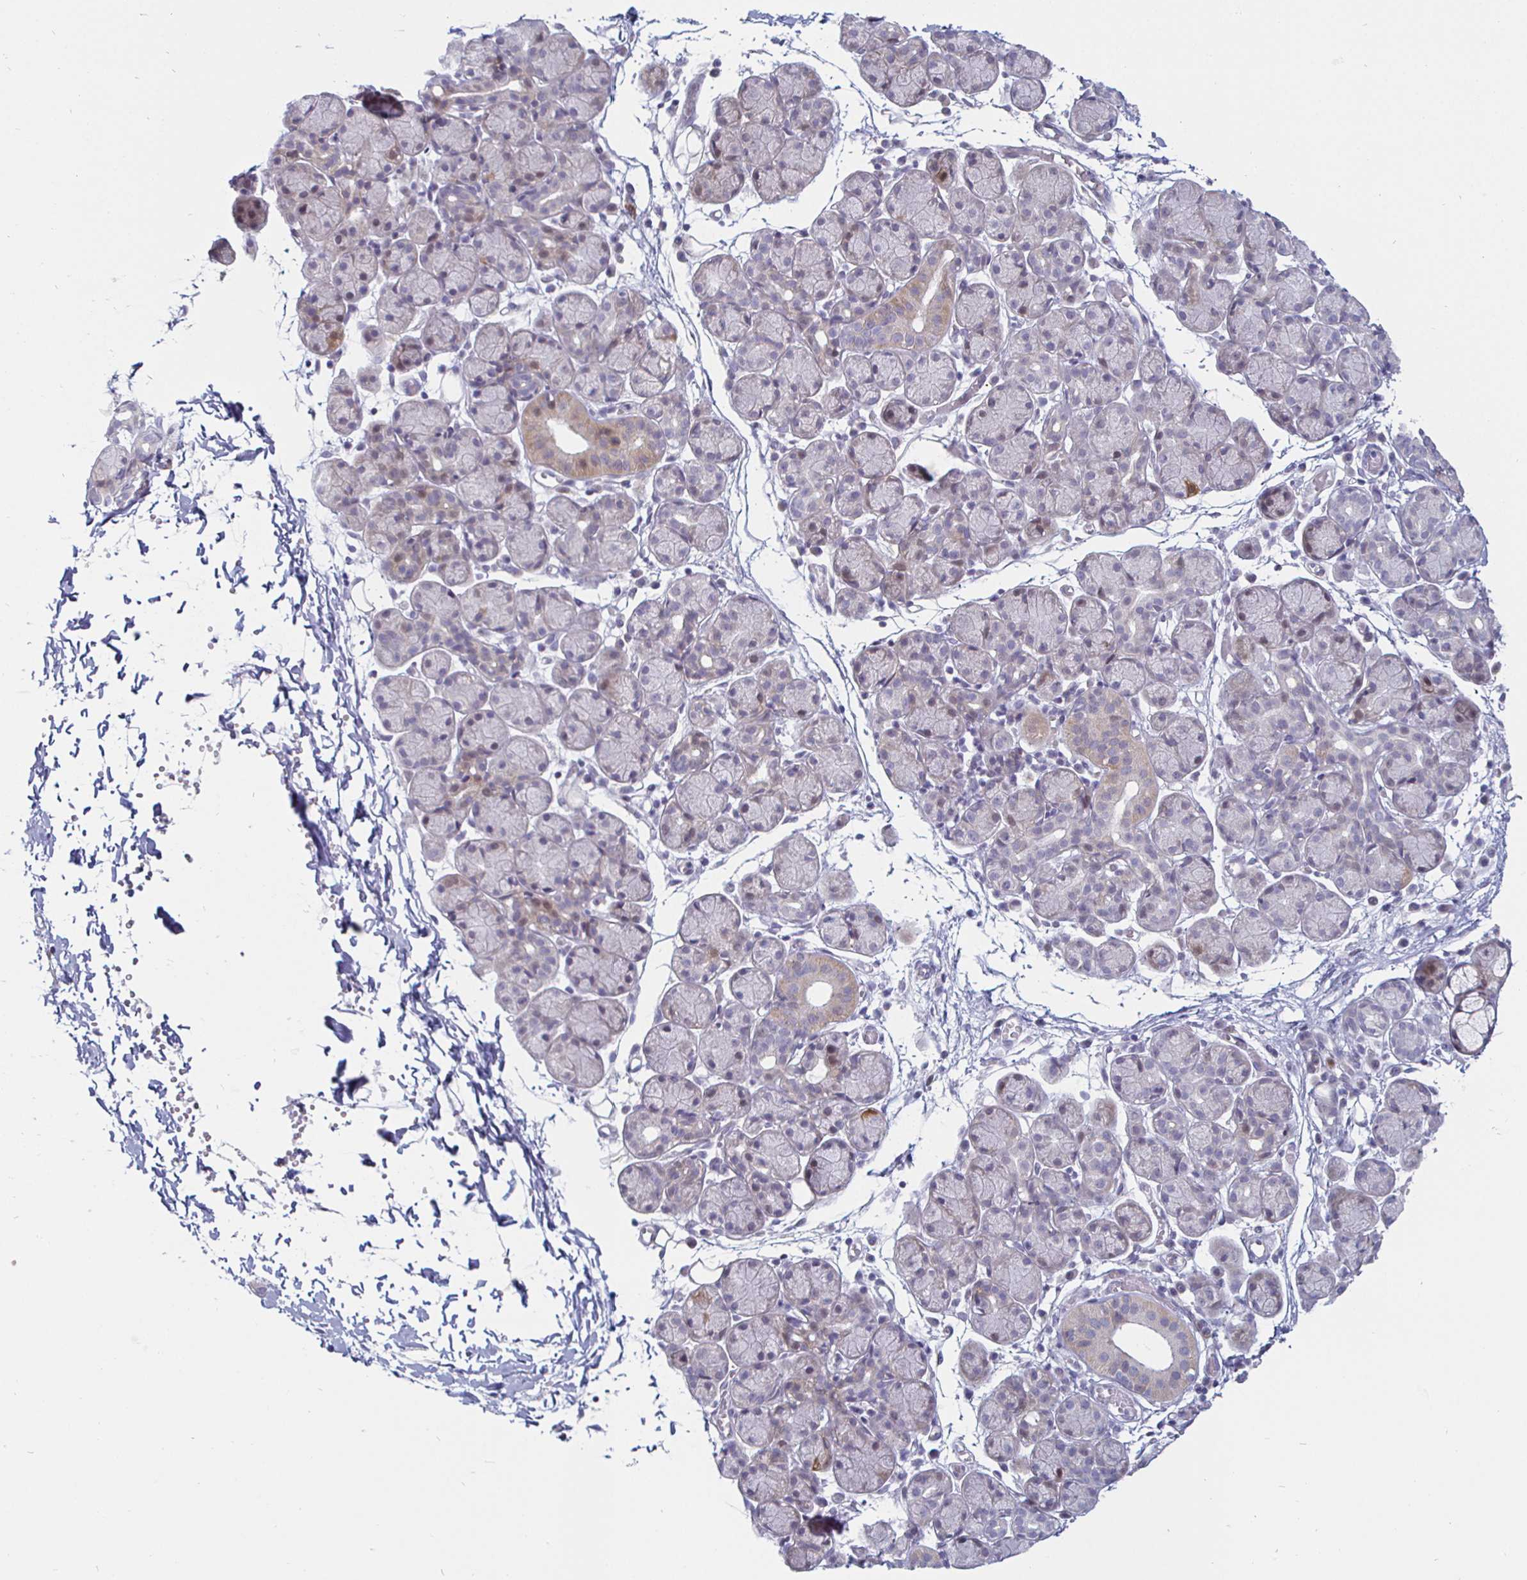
{"staining": {"intensity": "weak", "quantity": "<25%", "location": "cytoplasmic/membranous,nuclear"}, "tissue": "salivary gland", "cell_type": "Glandular cells", "image_type": "normal", "snomed": [{"axis": "morphology", "description": "Normal tissue, NOS"}, {"axis": "morphology", "description": "Inflammation, NOS"}, {"axis": "topography", "description": "Lymph node"}, {"axis": "topography", "description": "Salivary gland"}], "caption": "Benign salivary gland was stained to show a protein in brown. There is no significant staining in glandular cells.", "gene": "DMRTB1", "patient": {"sex": "male", "age": 3}}